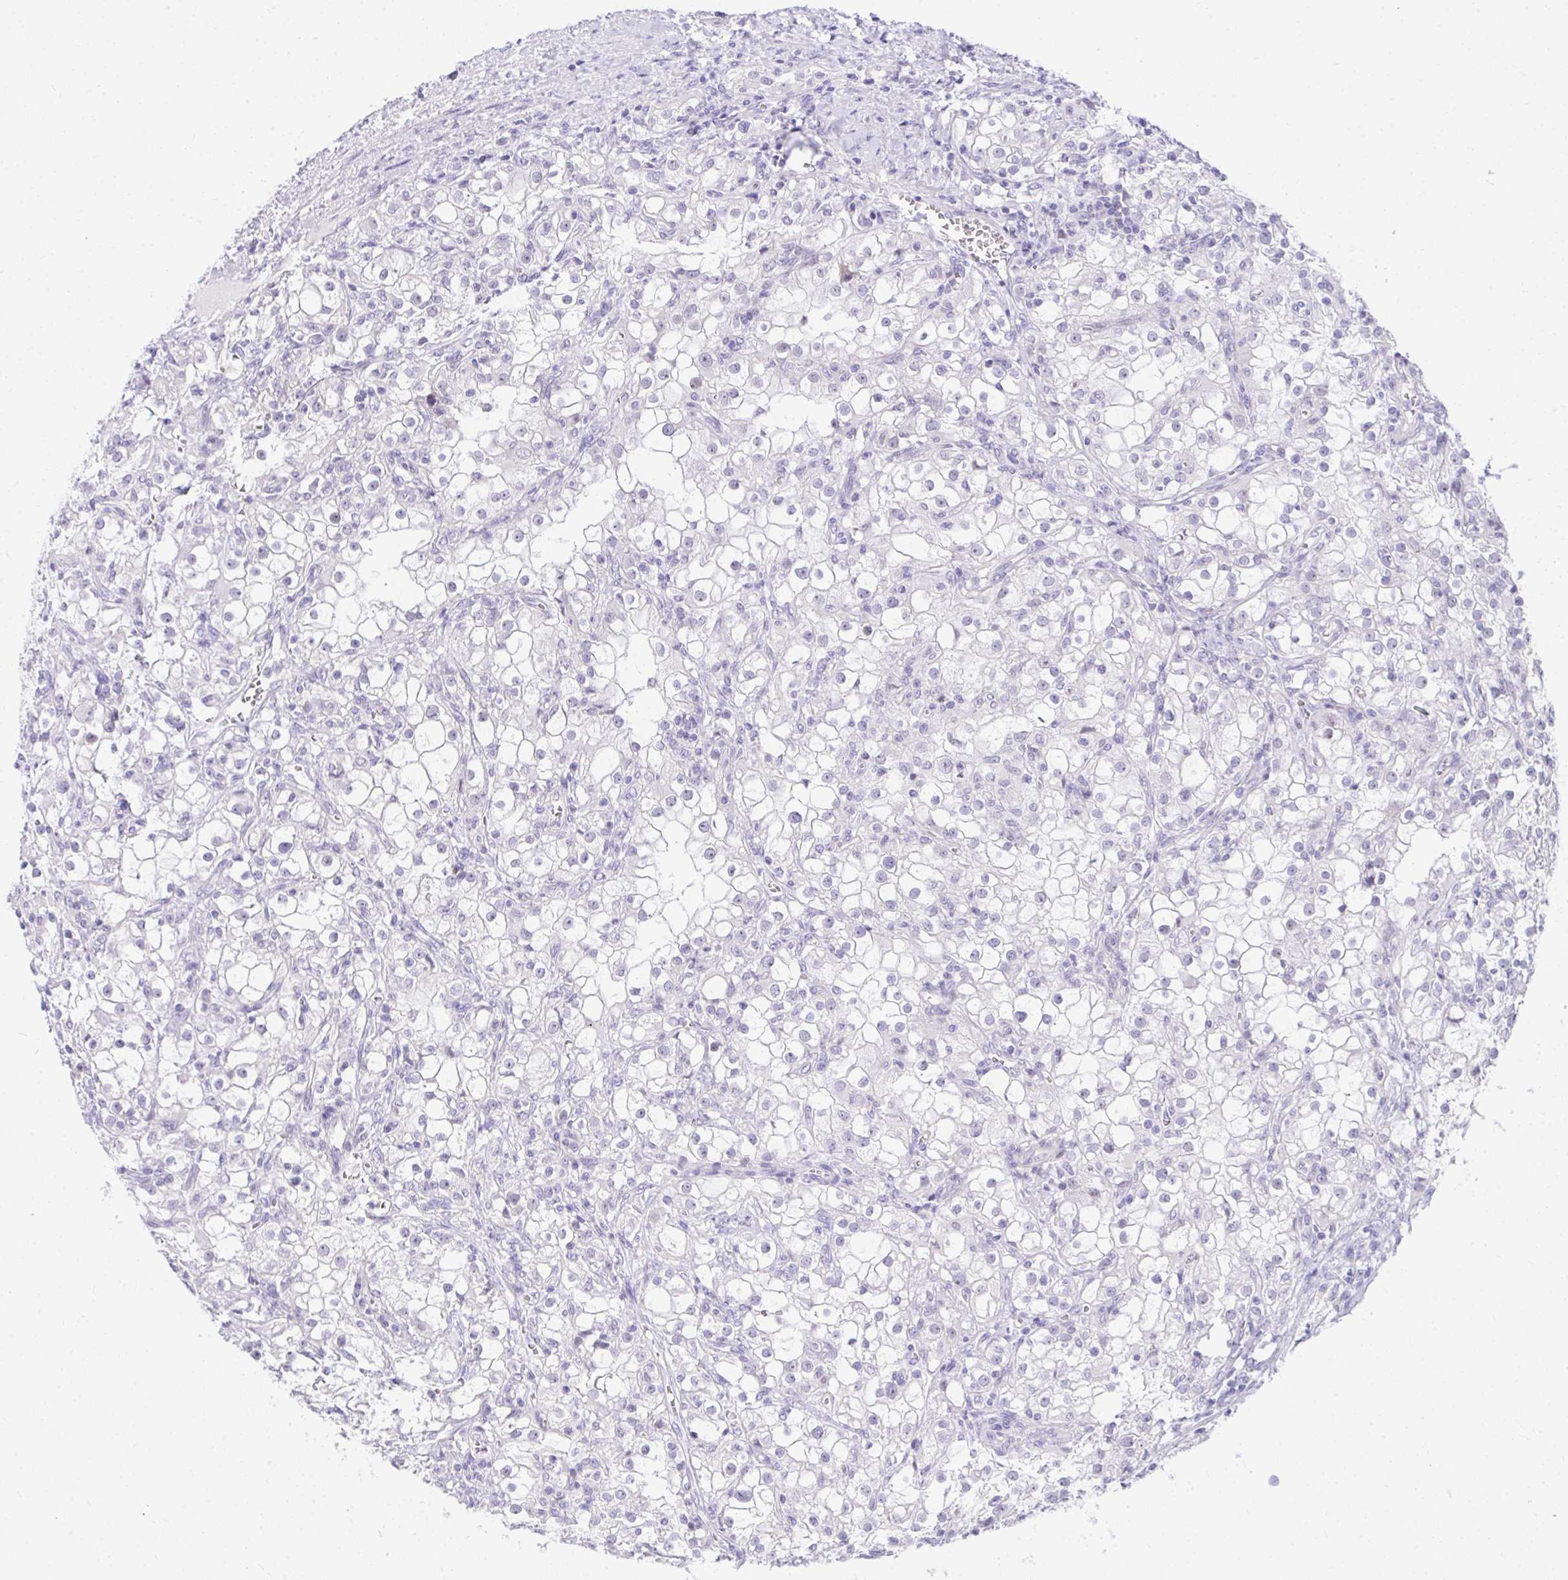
{"staining": {"intensity": "negative", "quantity": "none", "location": "none"}, "tissue": "renal cancer", "cell_type": "Tumor cells", "image_type": "cancer", "snomed": [{"axis": "morphology", "description": "Adenocarcinoma, NOS"}, {"axis": "topography", "description": "Kidney"}], "caption": "Adenocarcinoma (renal) stained for a protein using immunohistochemistry (IHC) shows no positivity tumor cells.", "gene": "EID3", "patient": {"sex": "female", "age": 74}}